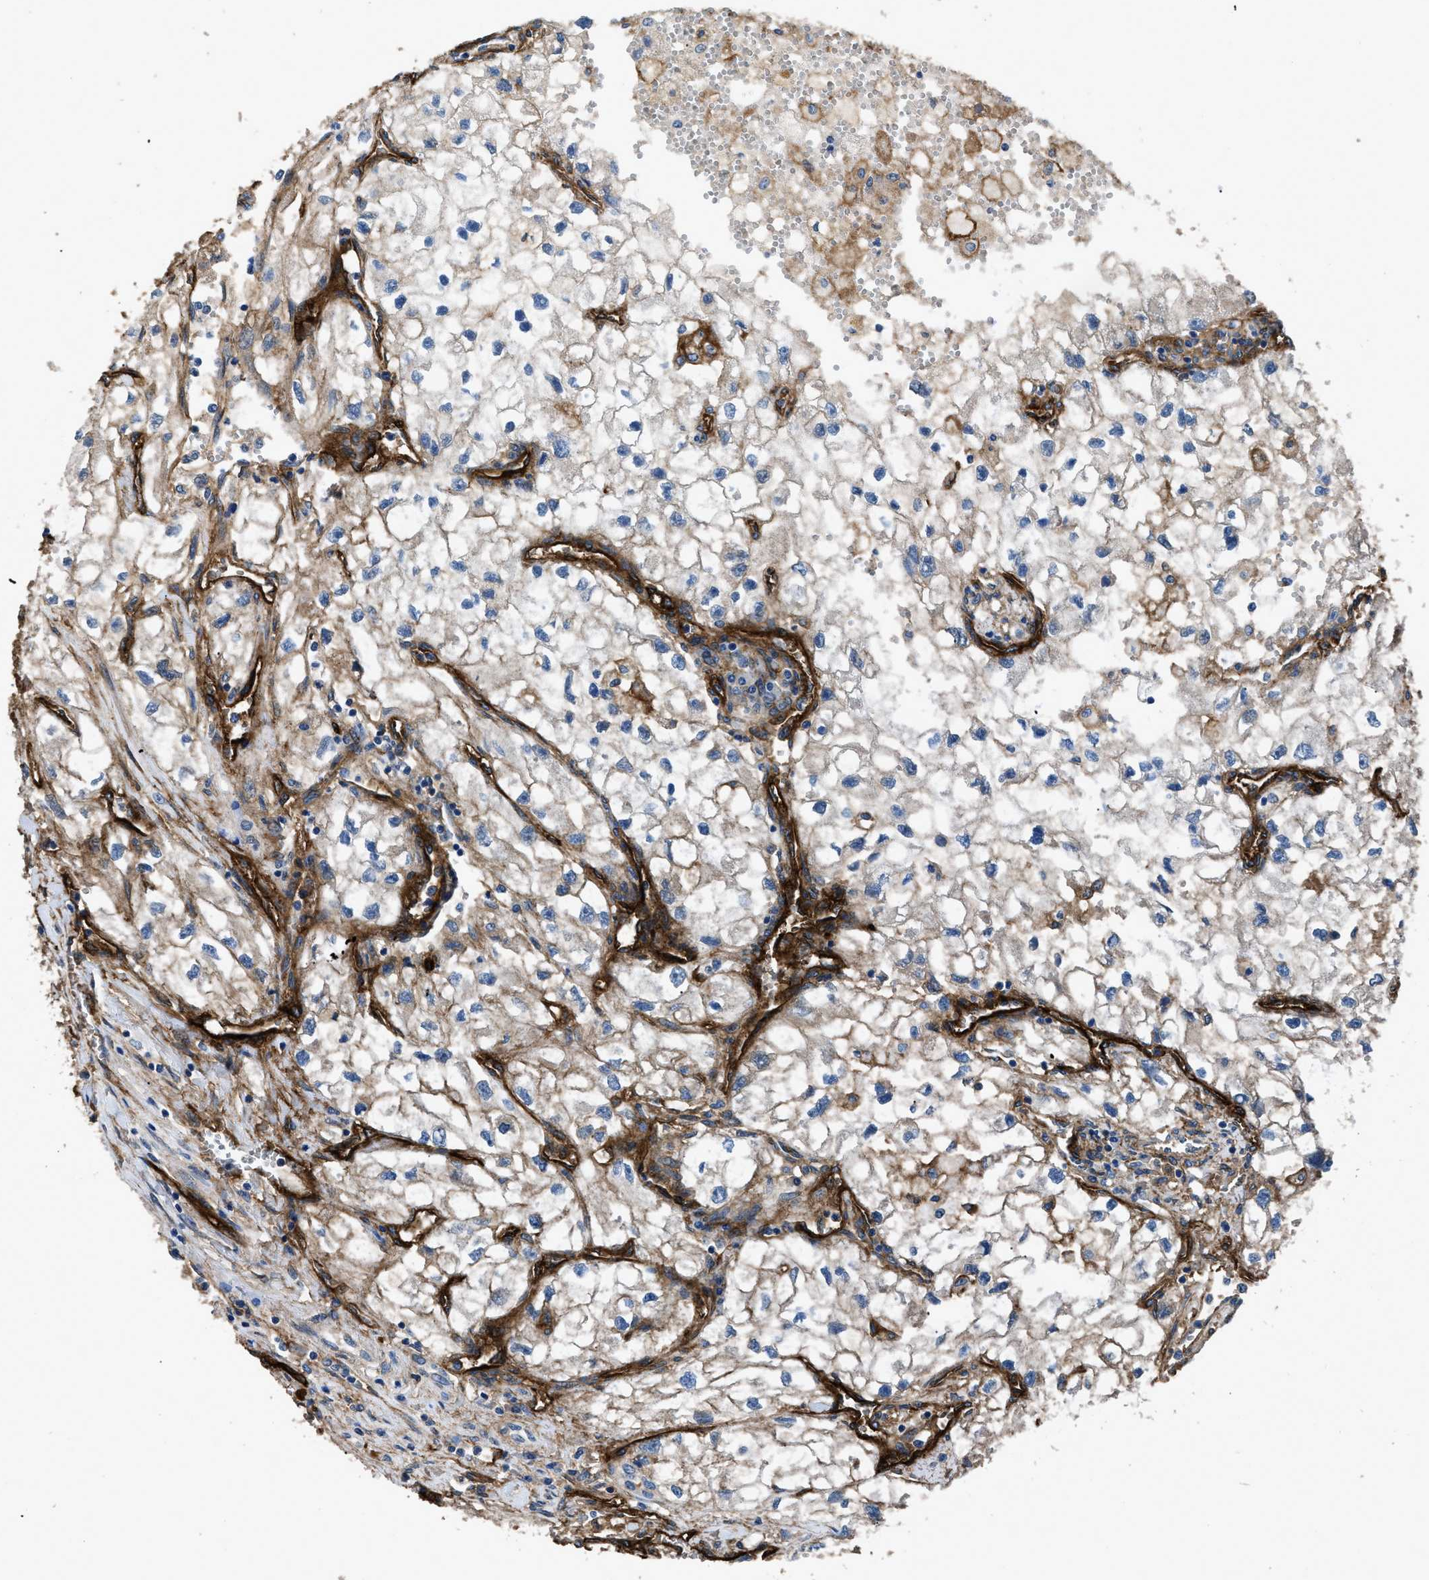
{"staining": {"intensity": "negative", "quantity": "none", "location": "none"}, "tissue": "renal cancer", "cell_type": "Tumor cells", "image_type": "cancer", "snomed": [{"axis": "morphology", "description": "Adenocarcinoma, NOS"}, {"axis": "topography", "description": "Kidney"}], "caption": "High power microscopy image of an immunohistochemistry histopathology image of renal cancer, revealing no significant expression in tumor cells.", "gene": "CD276", "patient": {"sex": "female", "age": 70}}